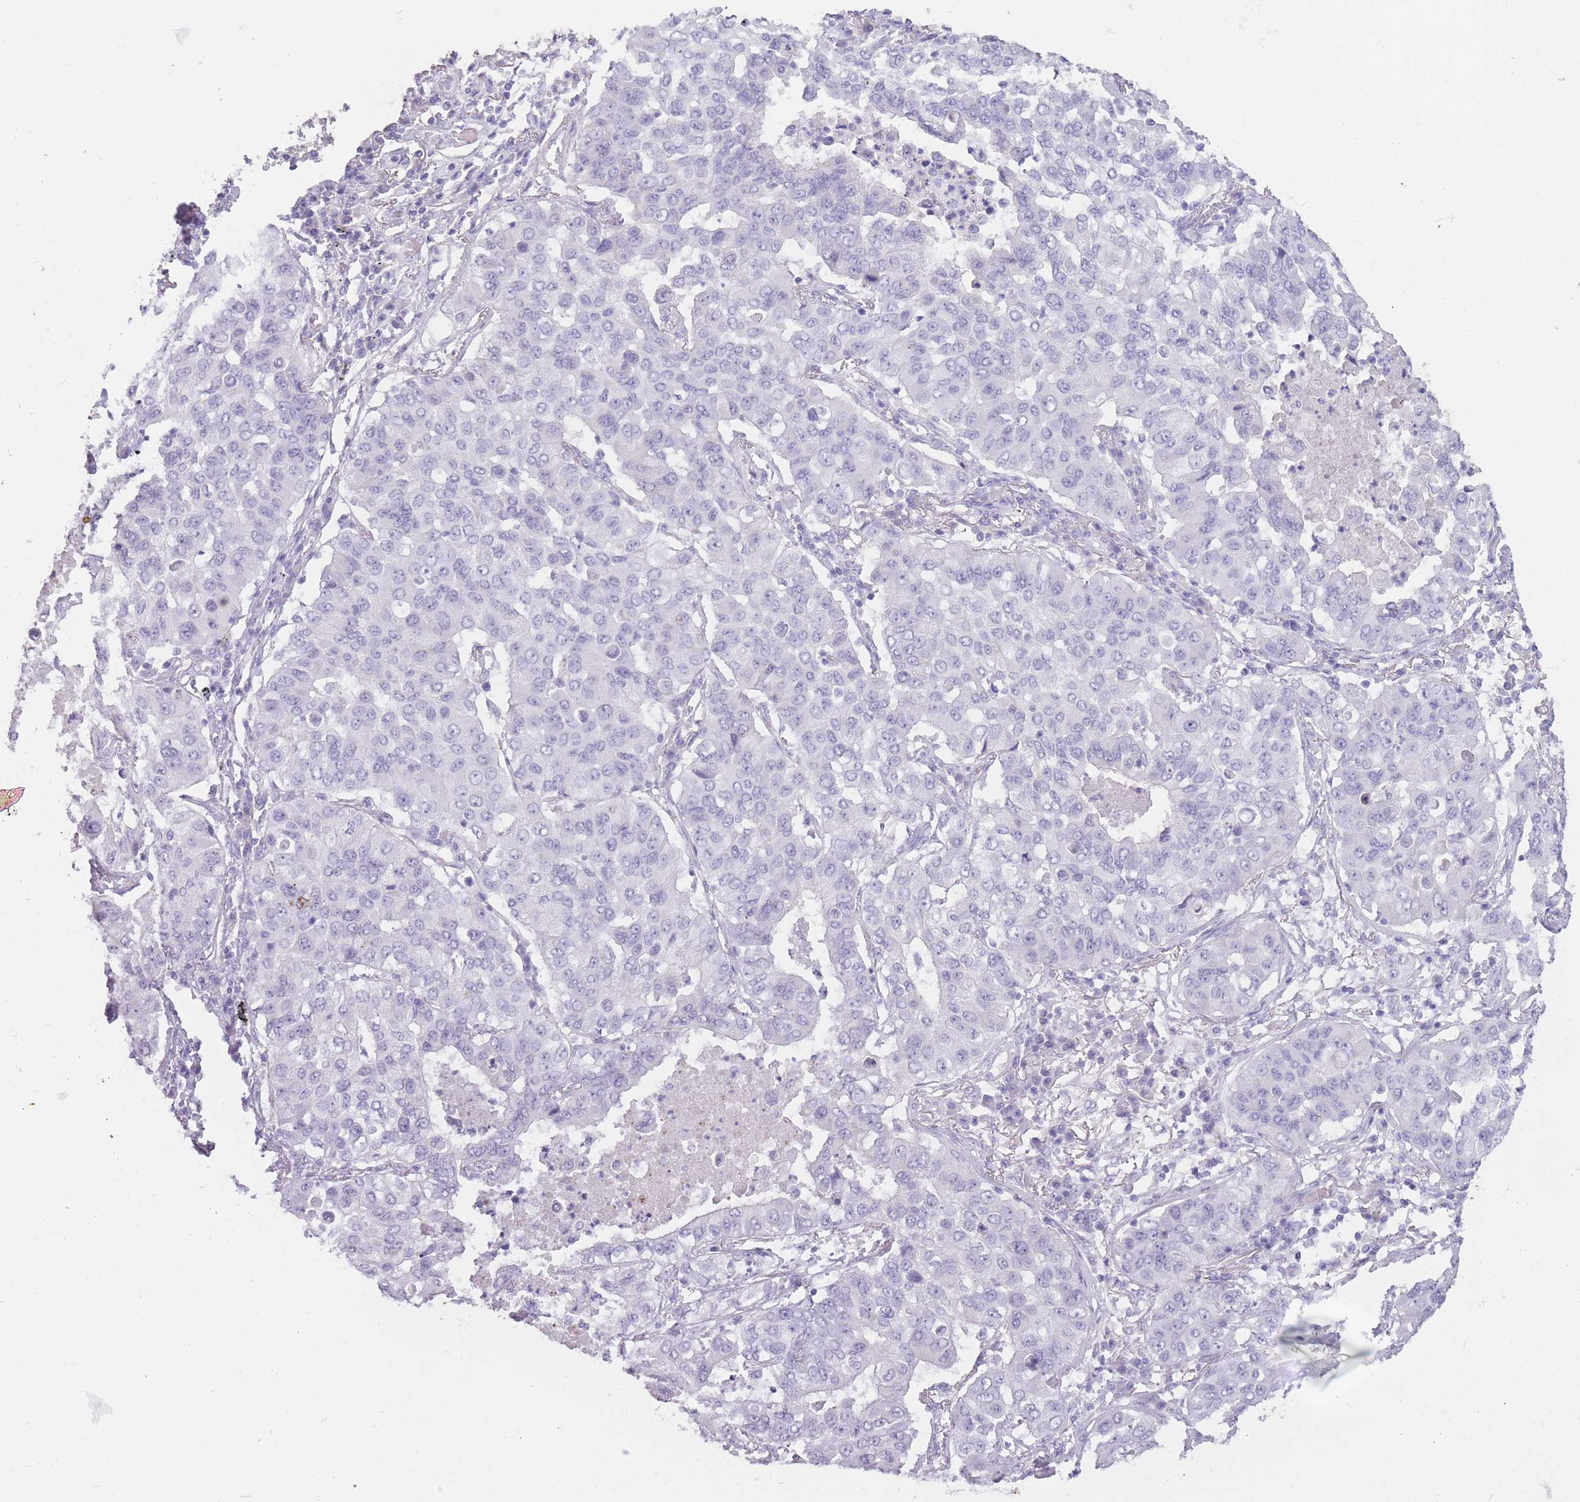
{"staining": {"intensity": "negative", "quantity": "none", "location": "none"}, "tissue": "lung cancer", "cell_type": "Tumor cells", "image_type": "cancer", "snomed": [{"axis": "morphology", "description": "Squamous cell carcinoma, NOS"}, {"axis": "topography", "description": "Lung"}], "caption": "An immunohistochemistry photomicrograph of lung squamous cell carcinoma is shown. There is no staining in tumor cells of lung squamous cell carcinoma.", "gene": "PNMA3", "patient": {"sex": "male", "age": 74}}